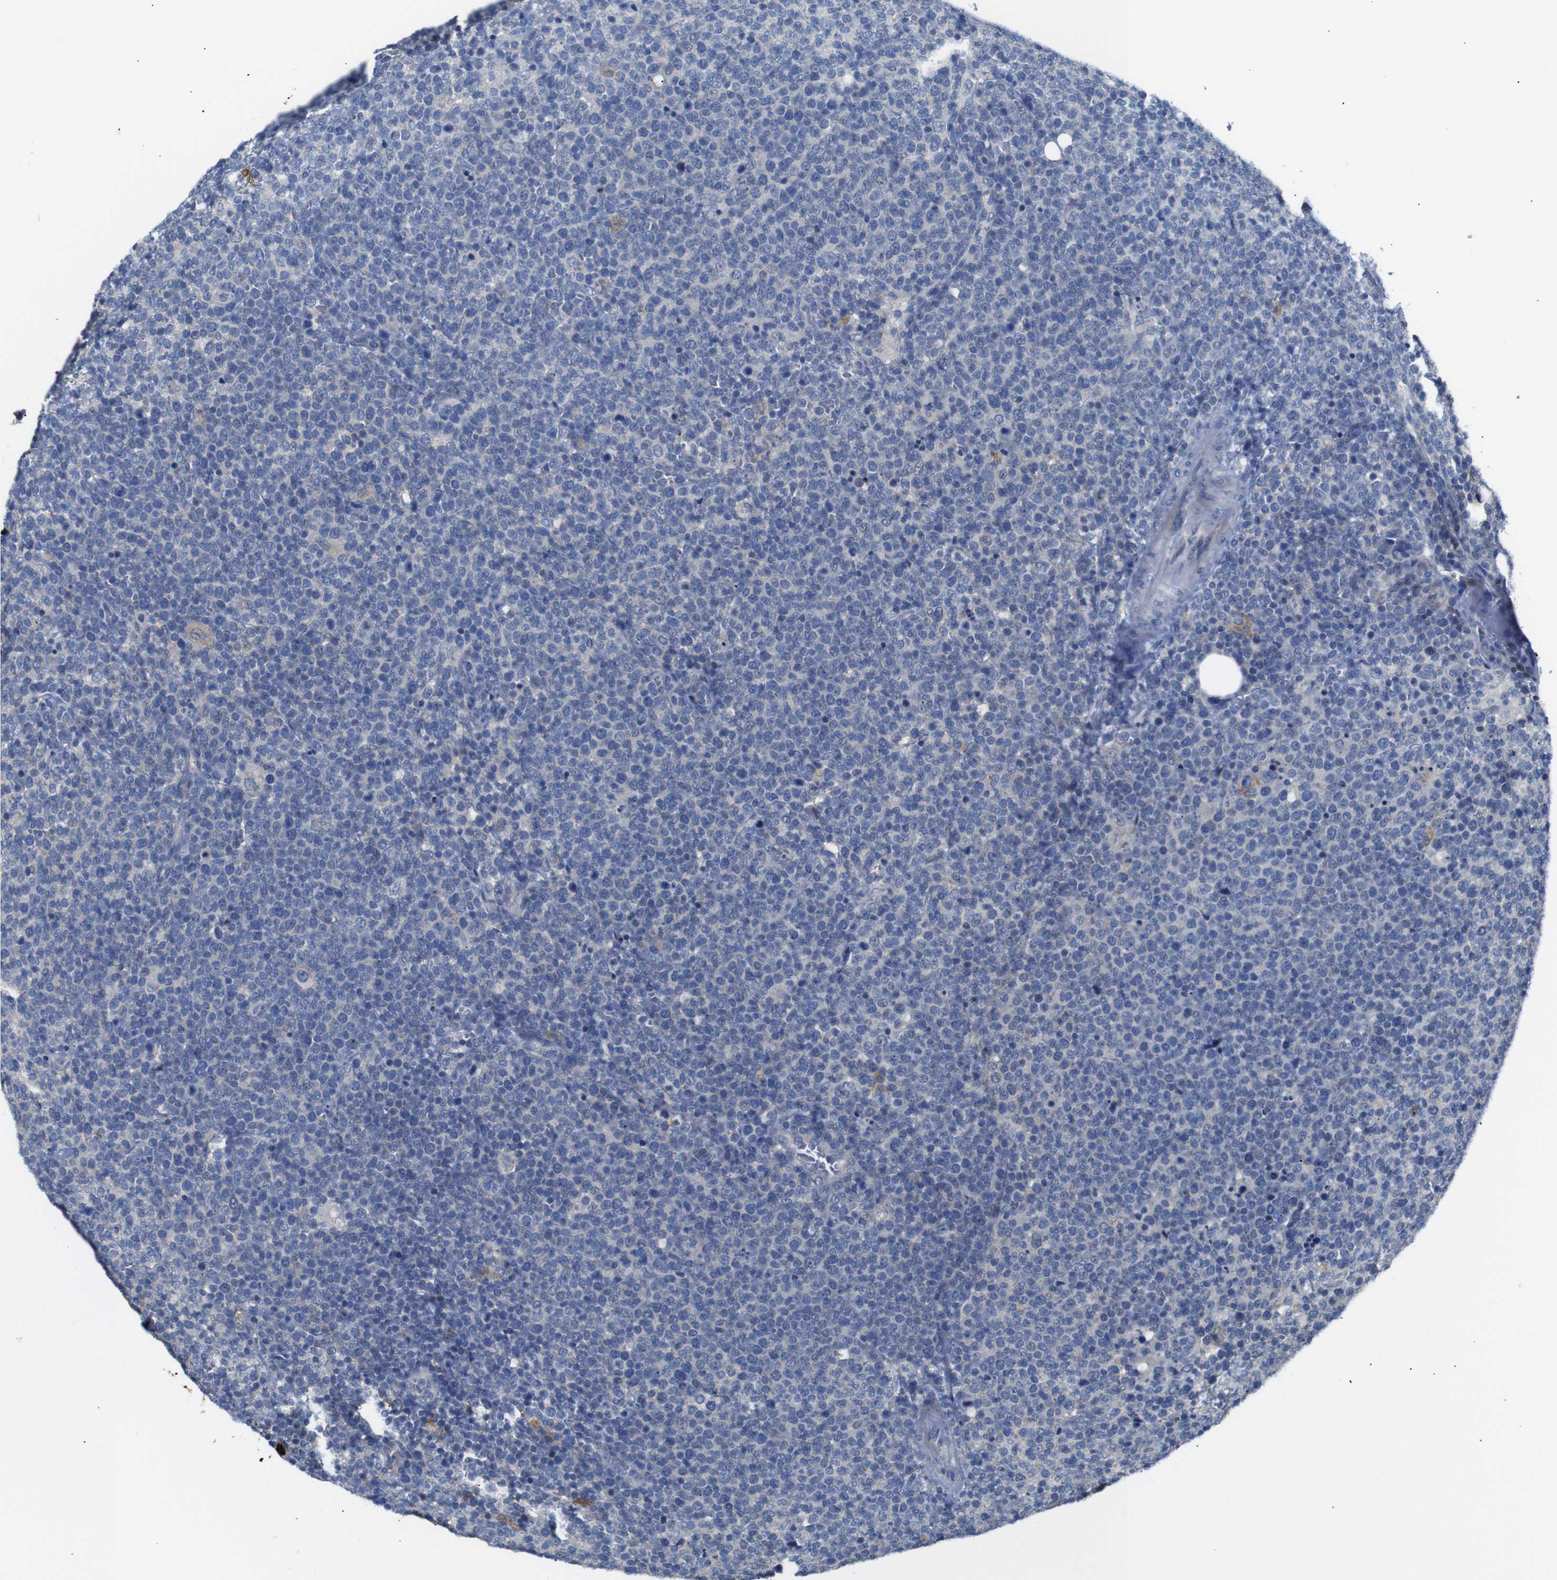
{"staining": {"intensity": "negative", "quantity": "none", "location": "none"}, "tissue": "lymphoma", "cell_type": "Tumor cells", "image_type": "cancer", "snomed": [{"axis": "morphology", "description": "Malignant lymphoma, non-Hodgkin's type, High grade"}, {"axis": "topography", "description": "Lymph node"}], "caption": "High-grade malignant lymphoma, non-Hodgkin's type stained for a protein using immunohistochemistry exhibits no positivity tumor cells.", "gene": "ALOX15", "patient": {"sex": "male", "age": 61}}